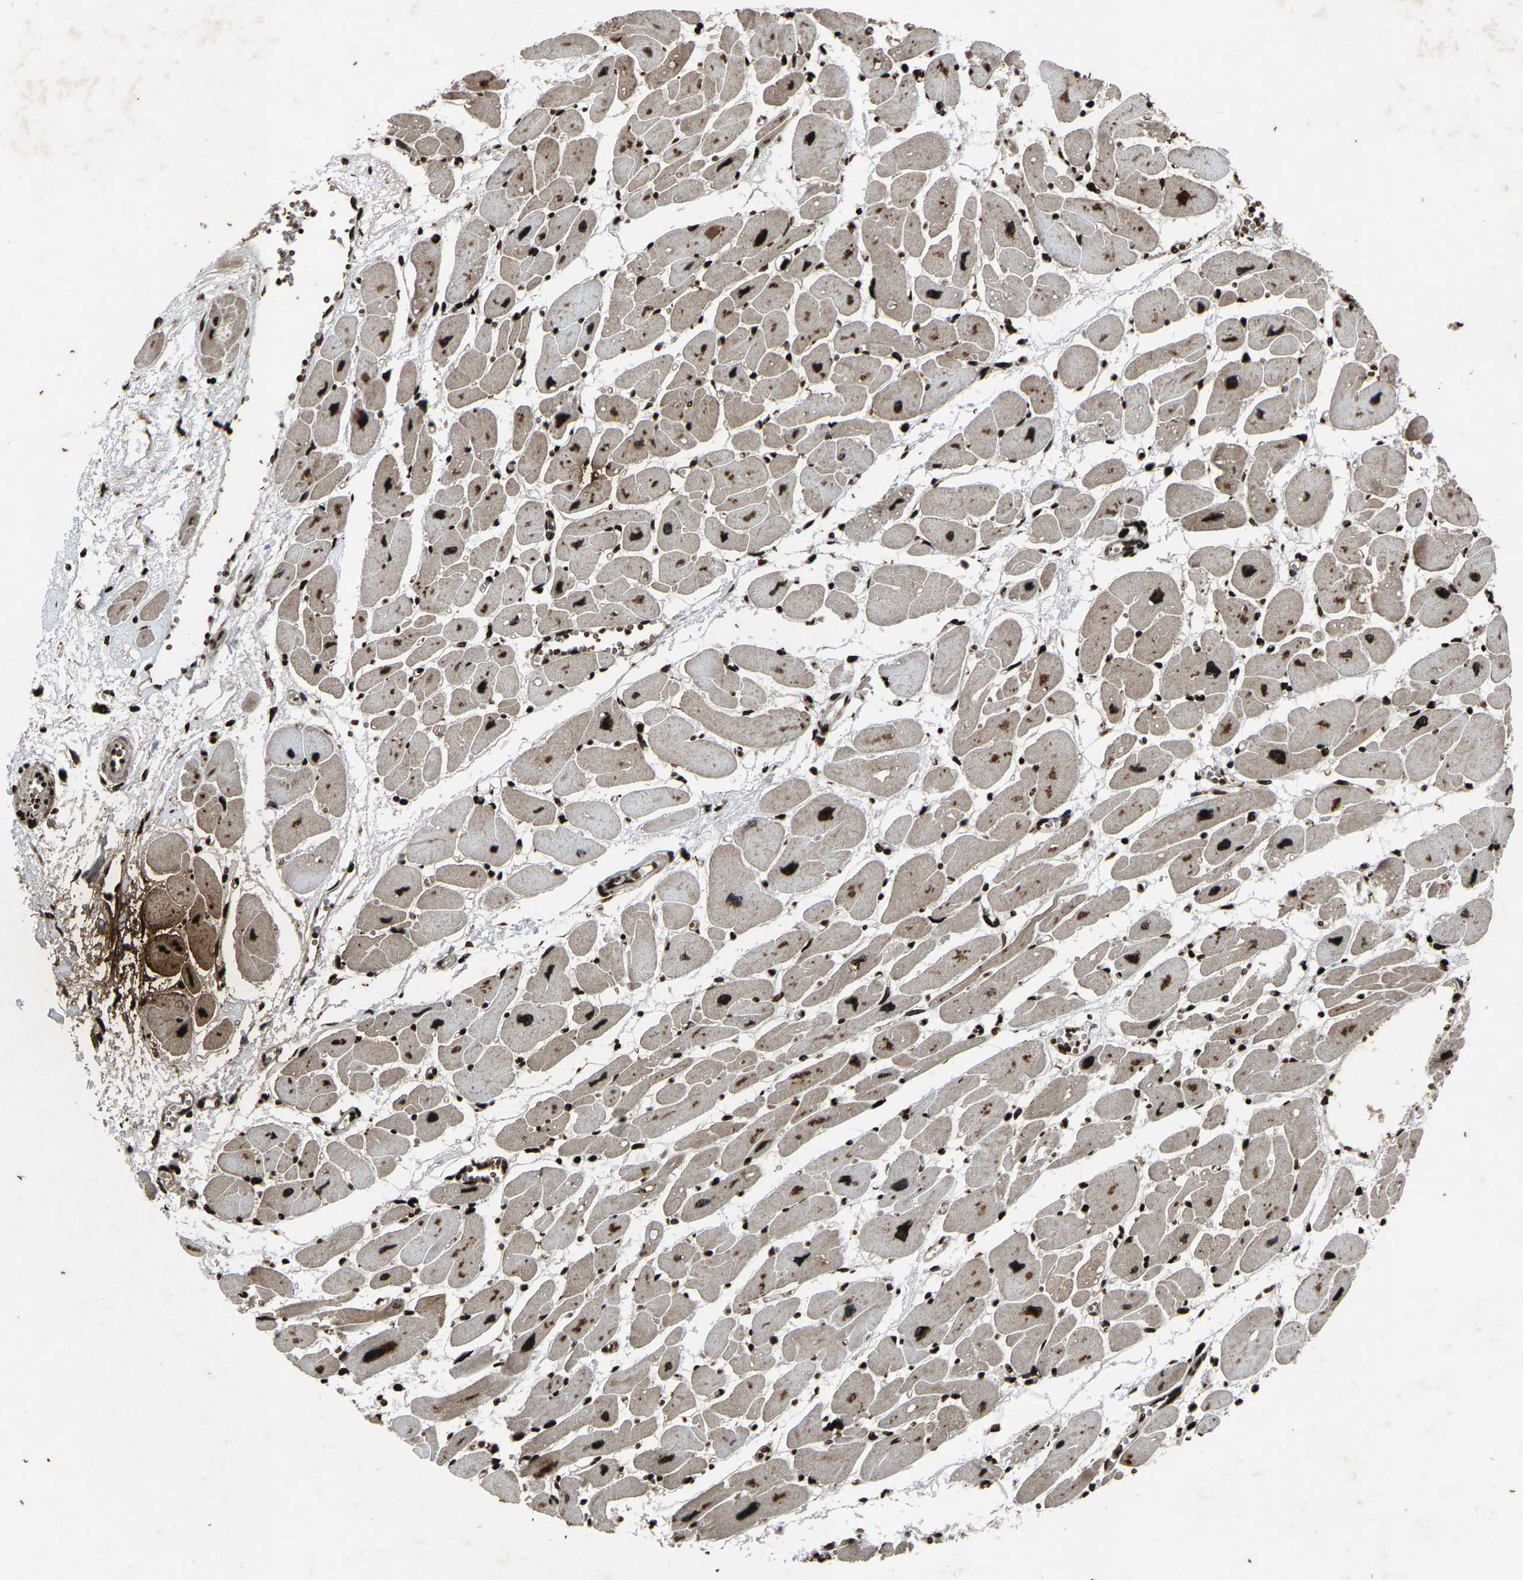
{"staining": {"intensity": "strong", "quantity": ">75%", "location": "cytoplasmic/membranous,nuclear"}, "tissue": "heart muscle", "cell_type": "Cardiomyocytes", "image_type": "normal", "snomed": [{"axis": "morphology", "description": "Normal tissue, NOS"}, {"axis": "topography", "description": "Heart"}], "caption": "The micrograph demonstrates a brown stain indicating the presence of a protein in the cytoplasmic/membranous,nuclear of cardiomyocytes in heart muscle.", "gene": "H4C1", "patient": {"sex": "female", "age": 54}}